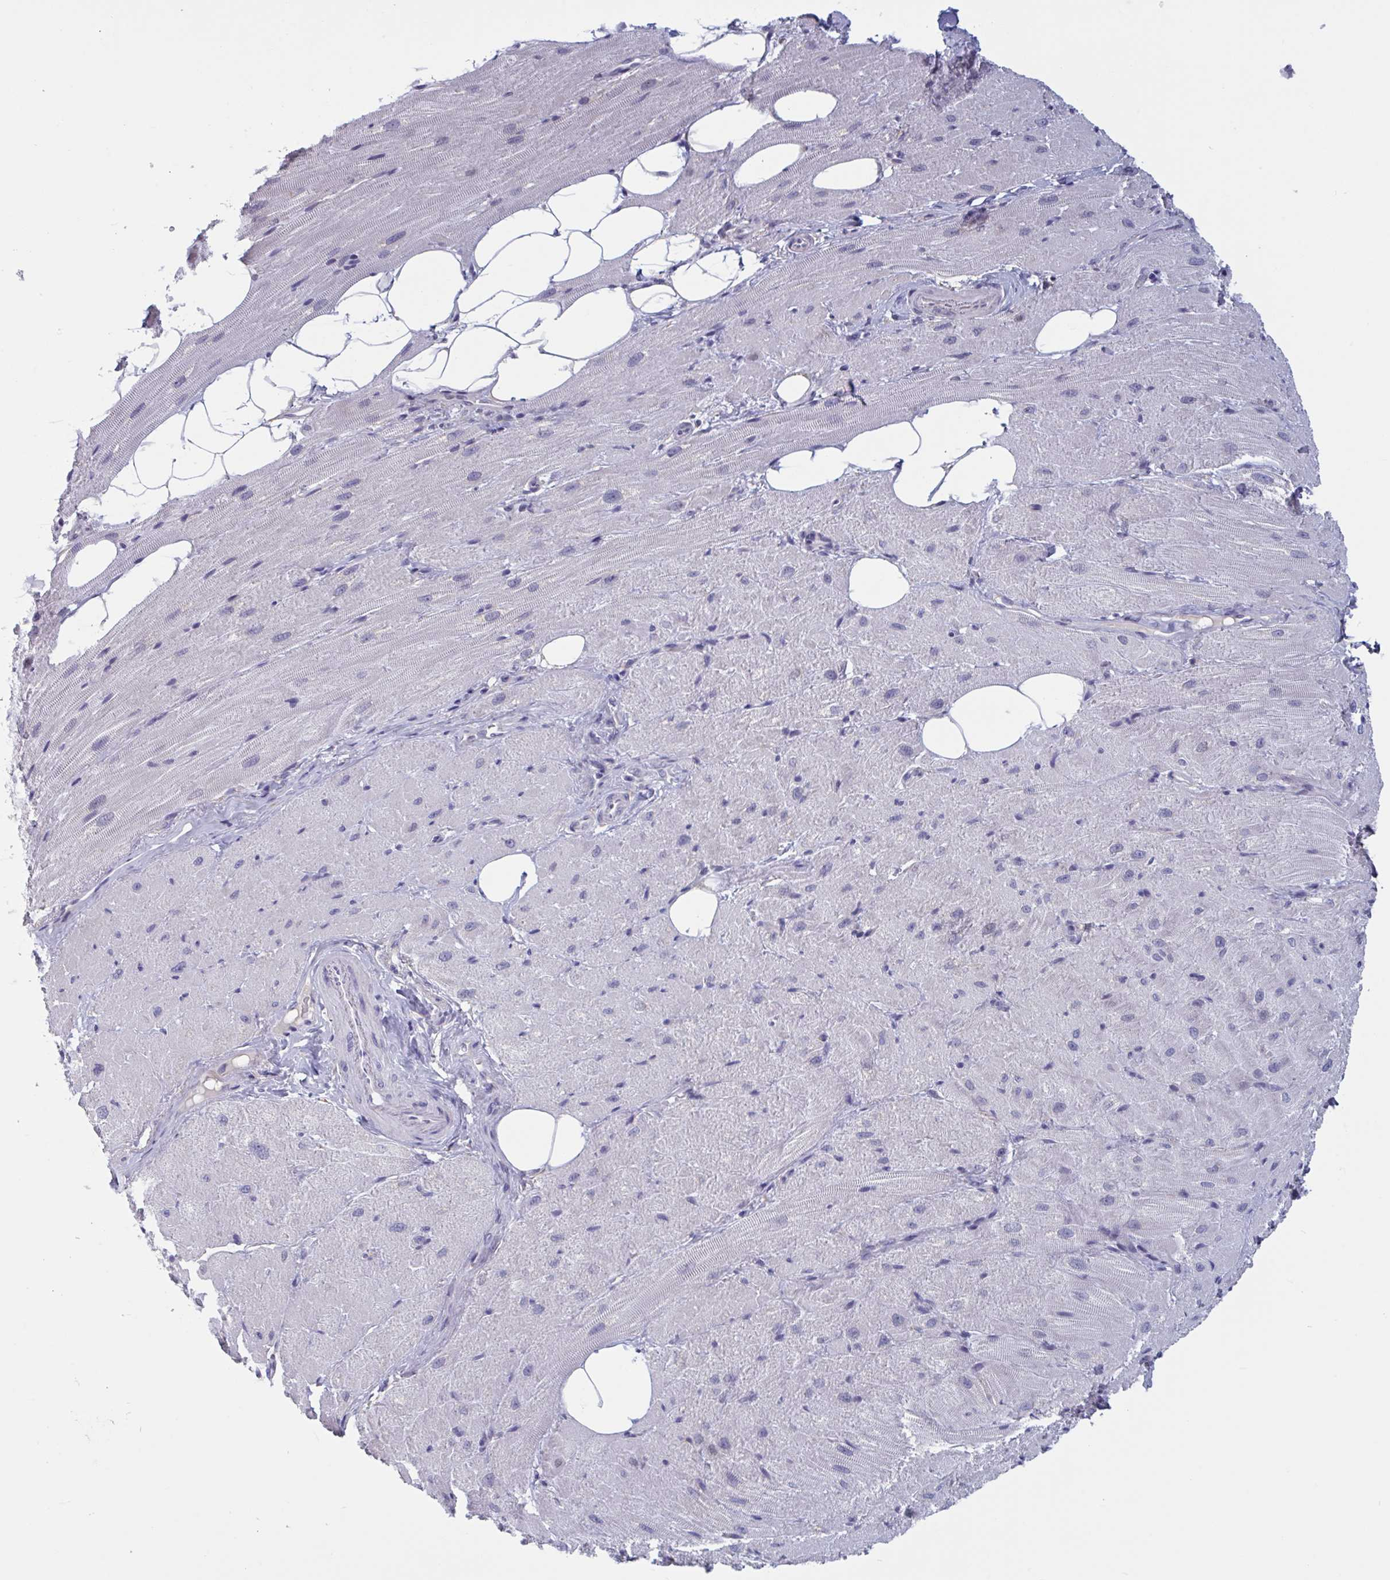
{"staining": {"intensity": "negative", "quantity": "none", "location": "none"}, "tissue": "heart muscle", "cell_type": "Cardiomyocytes", "image_type": "normal", "snomed": [{"axis": "morphology", "description": "Normal tissue, NOS"}, {"axis": "topography", "description": "Heart"}], "caption": "Cardiomyocytes are negative for protein expression in normal human heart muscle. (Stains: DAB (3,3'-diaminobenzidine) immunohistochemistry with hematoxylin counter stain, Microscopy: brightfield microscopy at high magnification).", "gene": "TCEAL8", "patient": {"sex": "male", "age": 62}}